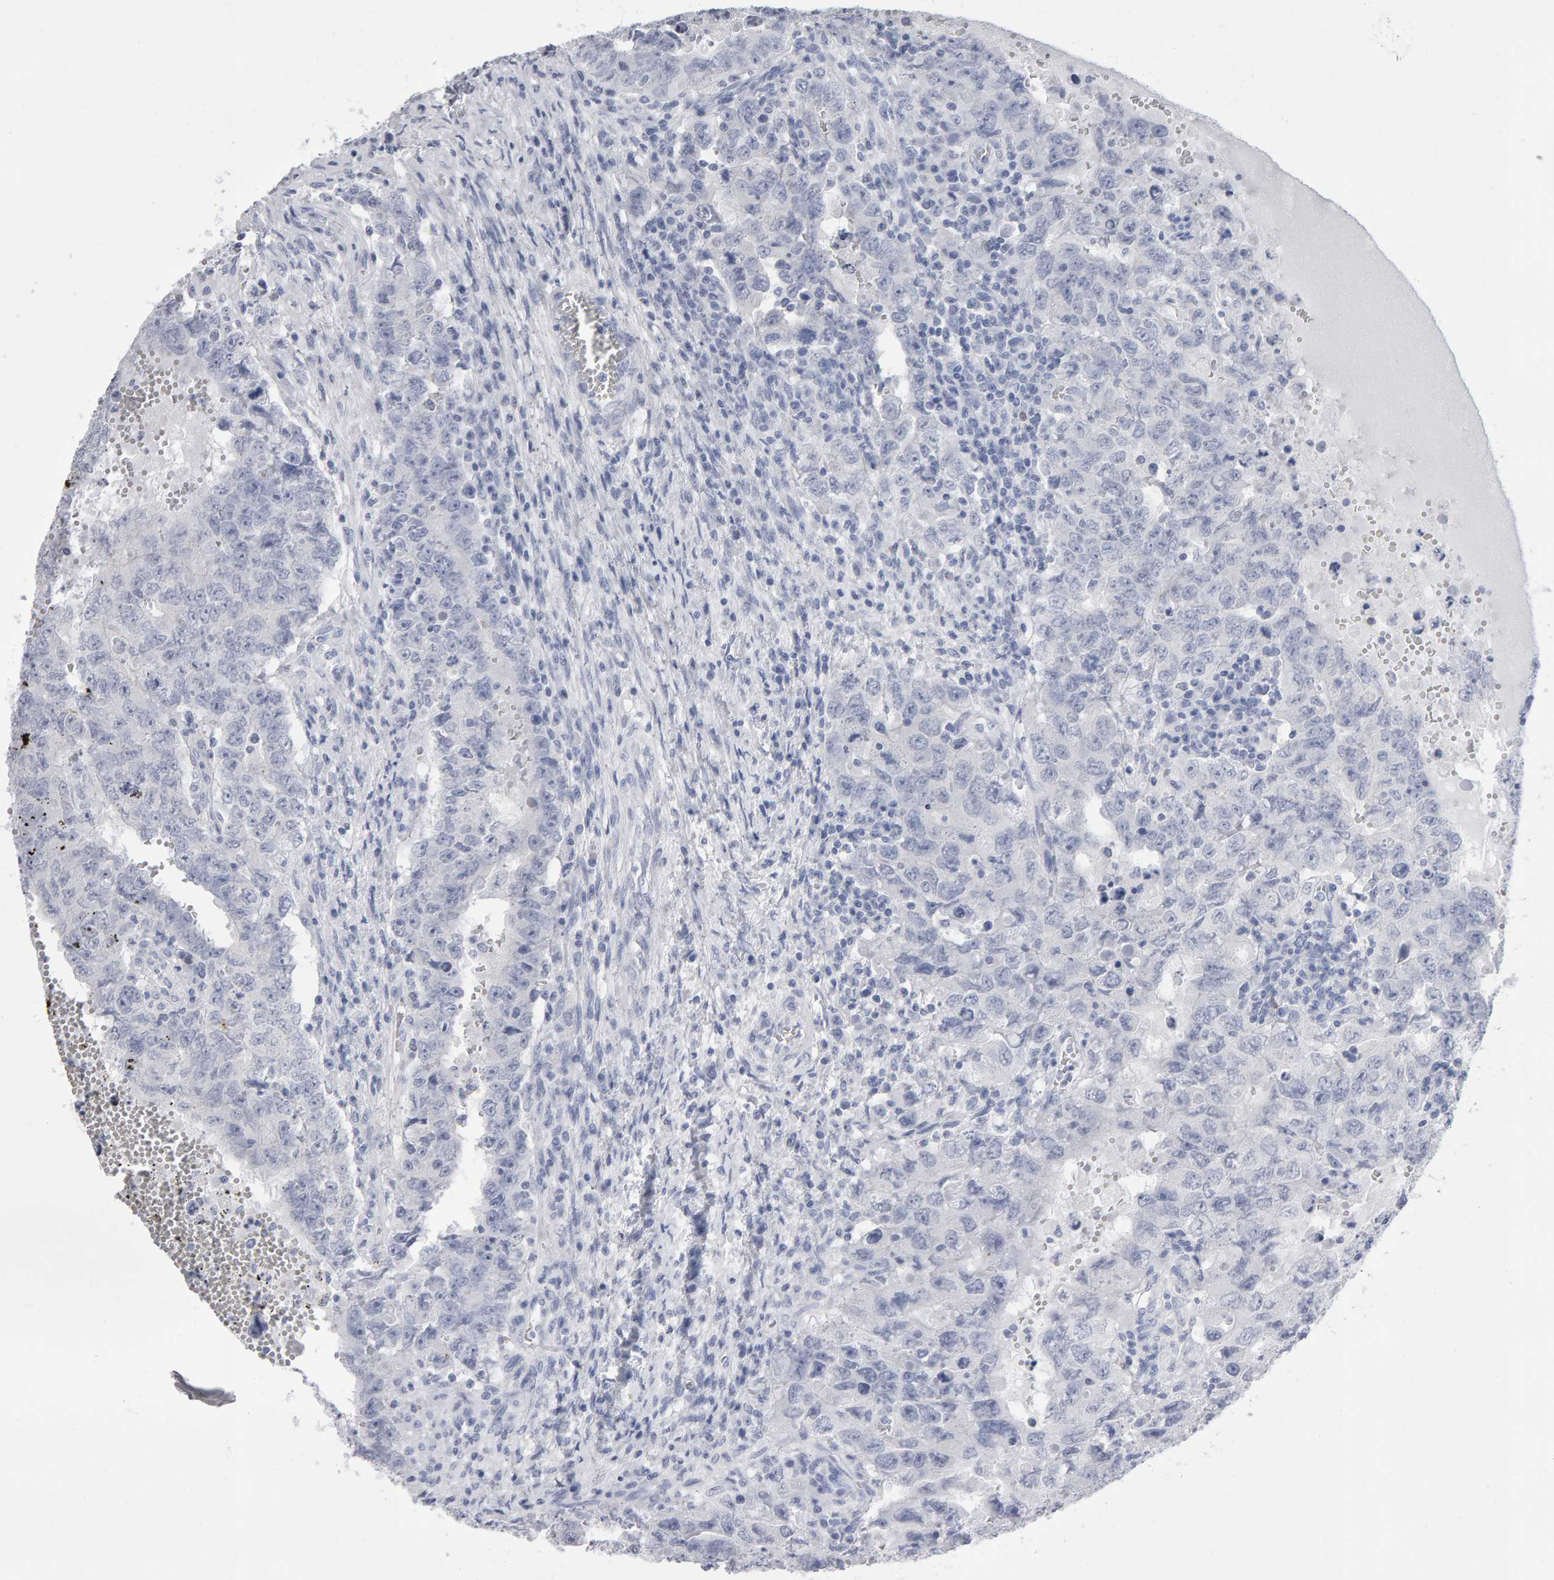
{"staining": {"intensity": "negative", "quantity": "none", "location": "none"}, "tissue": "testis cancer", "cell_type": "Tumor cells", "image_type": "cancer", "snomed": [{"axis": "morphology", "description": "Carcinoma, Embryonal, NOS"}, {"axis": "topography", "description": "Testis"}], "caption": "High power microscopy histopathology image of an immunohistochemistry histopathology image of testis cancer, revealing no significant staining in tumor cells.", "gene": "NCDN", "patient": {"sex": "male", "age": 26}}